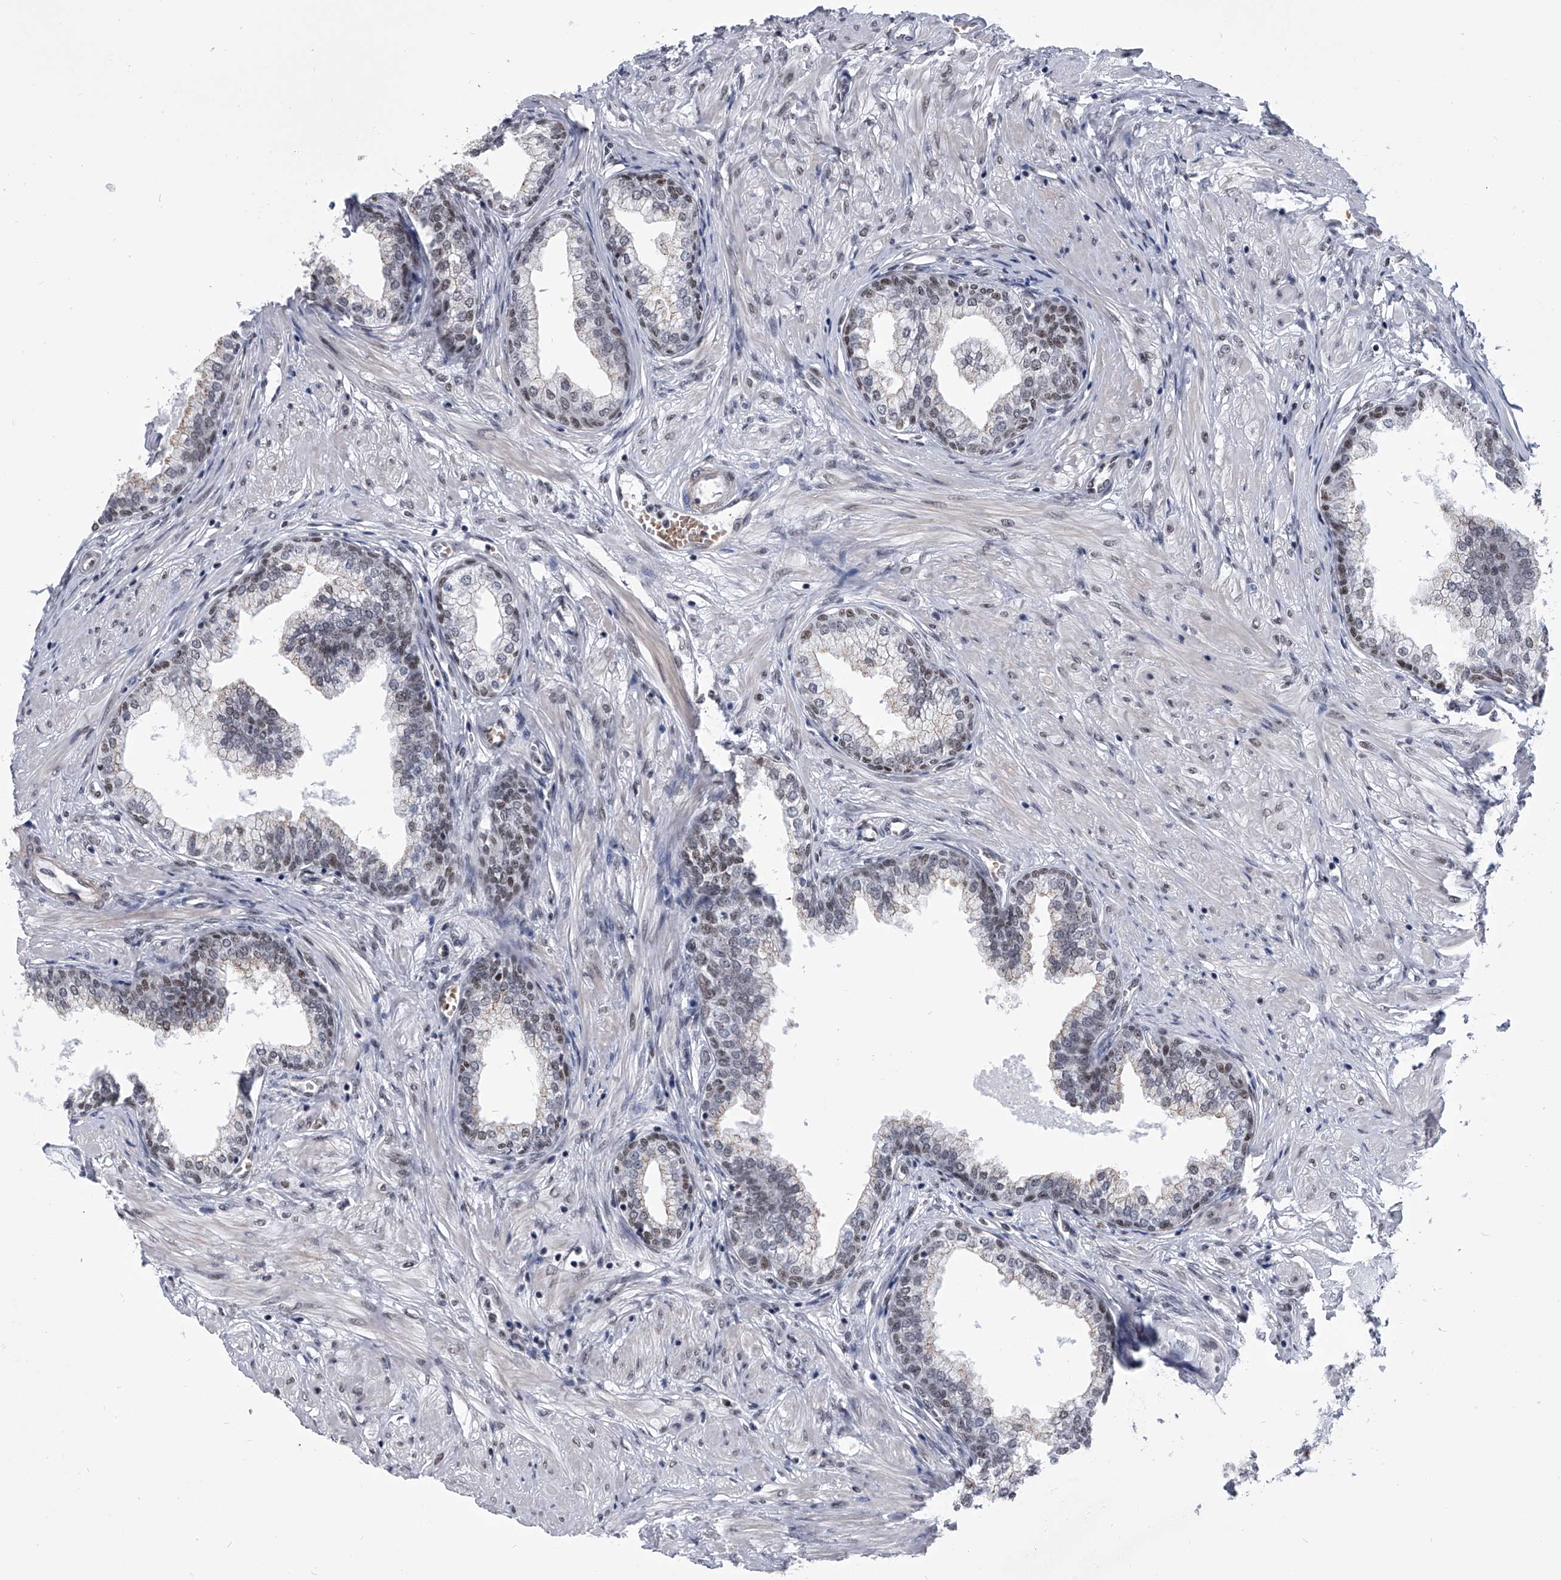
{"staining": {"intensity": "weak", "quantity": ">75%", "location": "nuclear"}, "tissue": "prostate", "cell_type": "Glandular cells", "image_type": "normal", "snomed": [{"axis": "morphology", "description": "Normal tissue, NOS"}, {"axis": "morphology", "description": "Urothelial carcinoma, Low grade"}, {"axis": "topography", "description": "Urinary bladder"}, {"axis": "topography", "description": "Prostate"}], "caption": "A brown stain labels weak nuclear positivity of a protein in glandular cells of unremarkable human prostate.", "gene": "SIM2", "patient": {"sex": "male", "age": 60}}